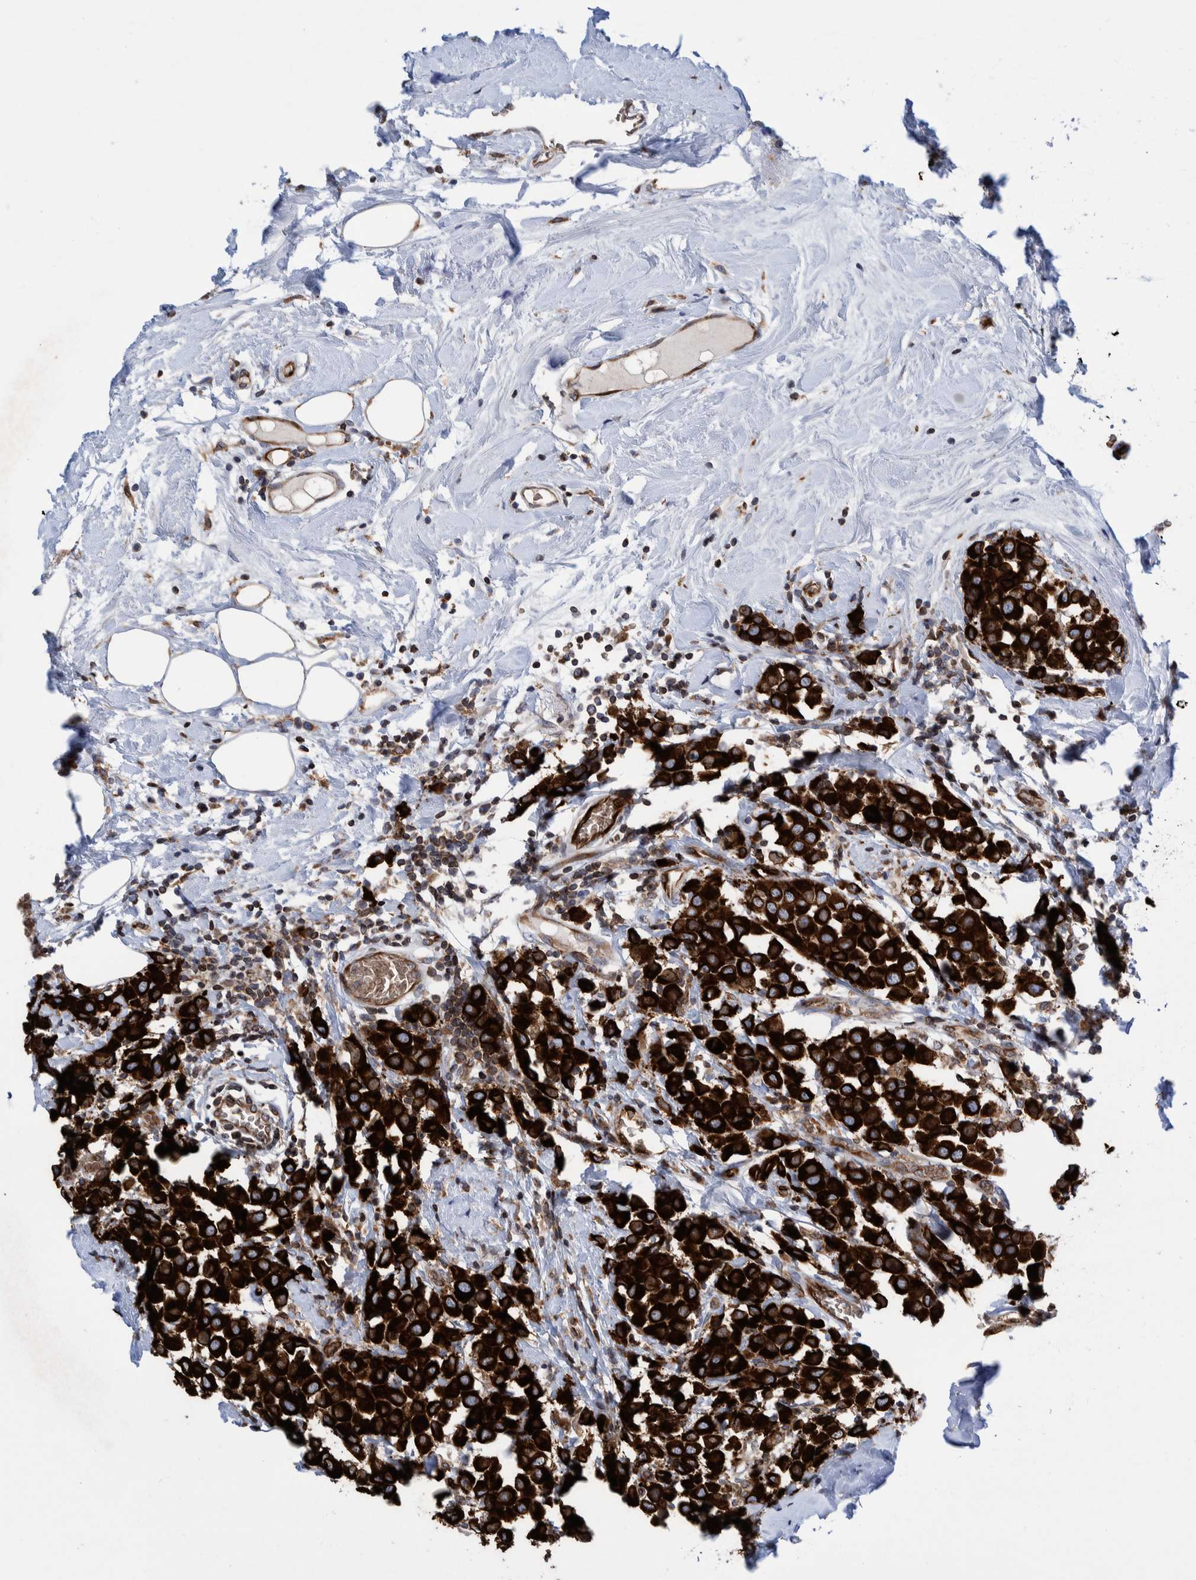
{"staining": {"intensity": "strong", "quantity": ">75%", "location": "cytoplasmic/membranous"}, "tissue": "breast cancer", "cell_type": "Tumor cells", "image_type": "cancer", "snomed": [{"axis": "morphology", "description": "Duct carcinoma"}, {"axis": "topography", "description": "Breast"}], "caption": "Approximately >75% of tumor cells in breast infiltrating ductal carcinoma show strong cytoplasmic/membranous protein expression as visualized by brown immunohistochemical staining.", "gene": "THEM6", "patient": {"sex": "female", "age": 61}}